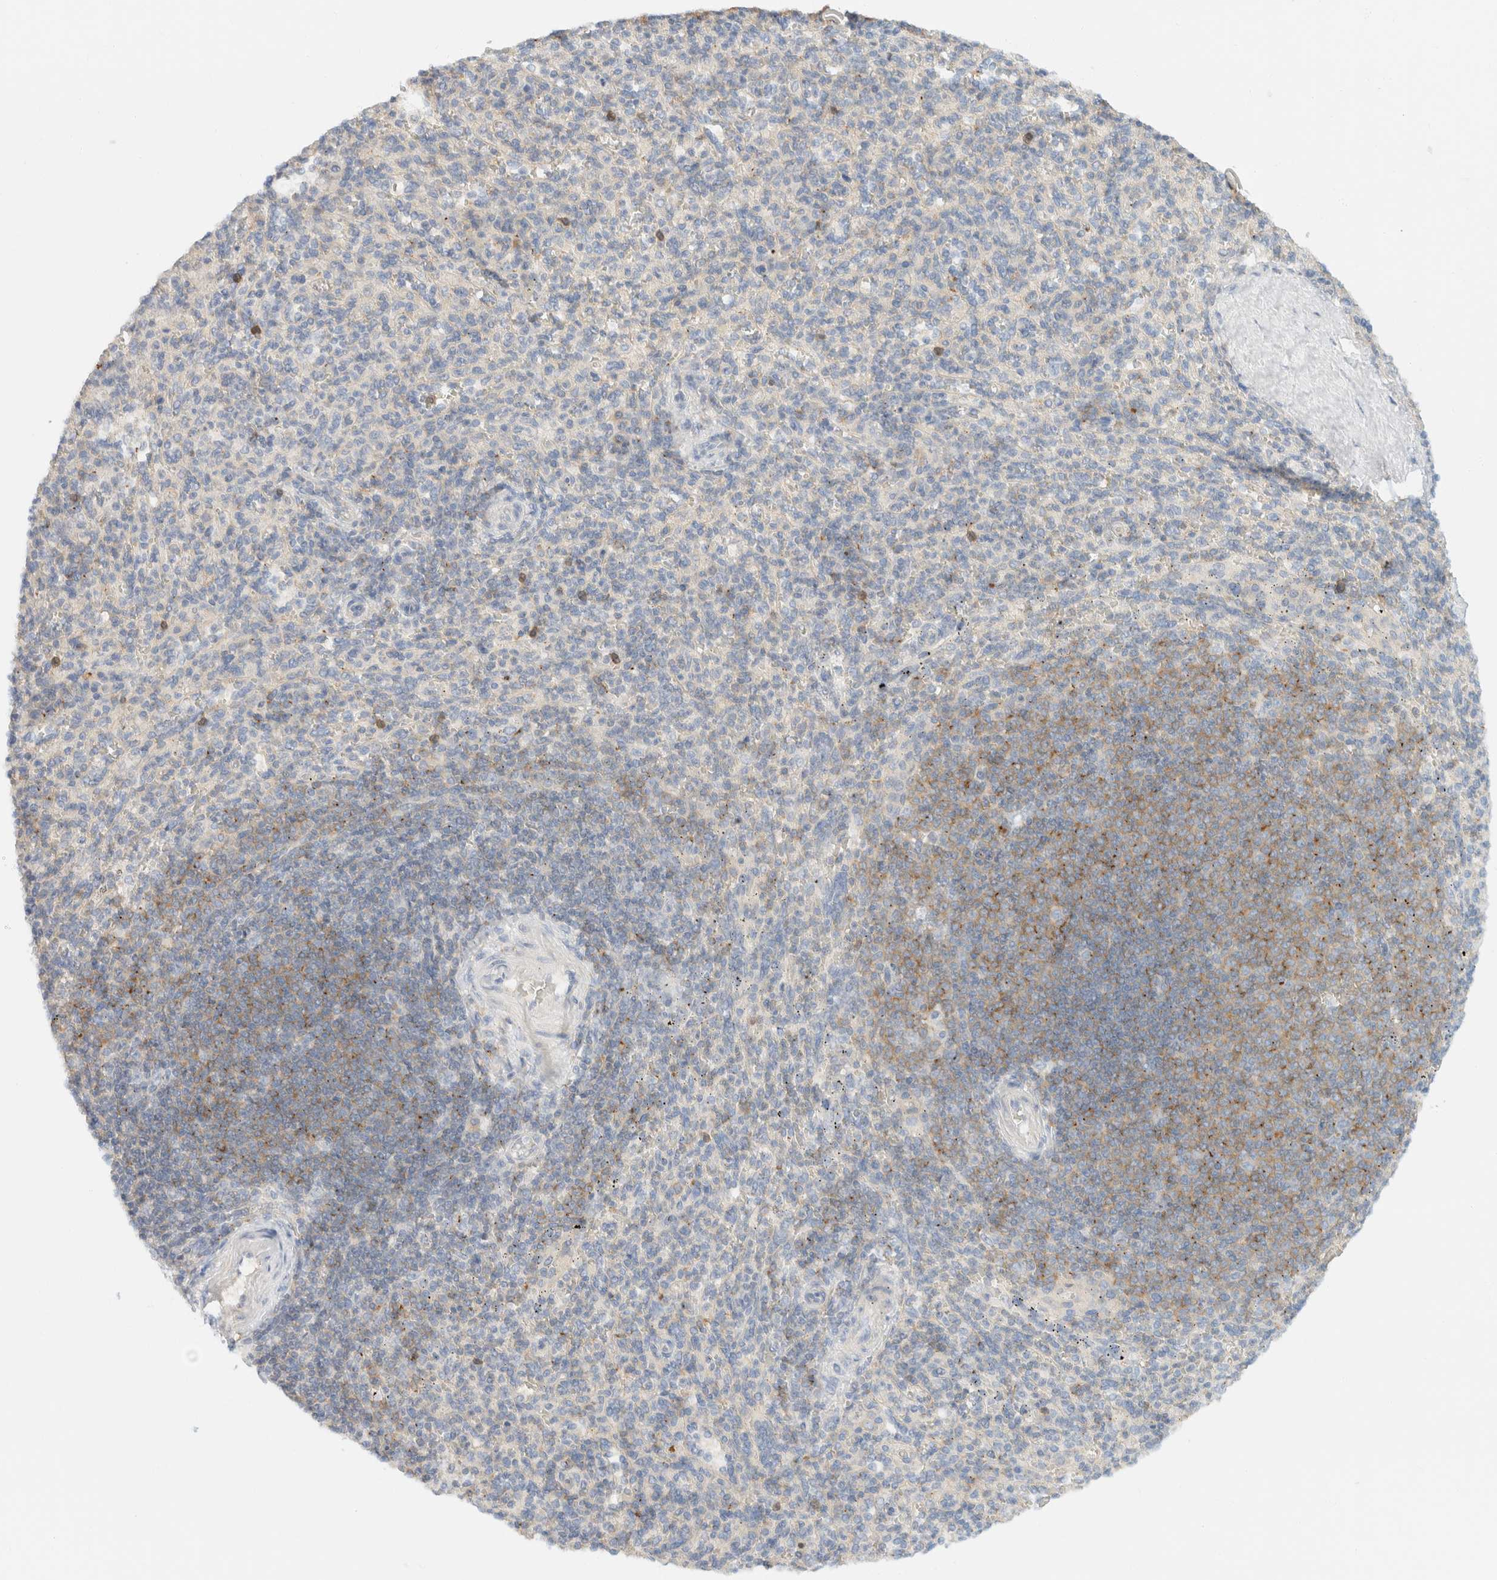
{"staining": {"intensity": "negative", "quantity": "none", "location": "none"}, "tissue": "spleen", "cell_type": "Cells in red pulp", "image_type": "normal", "snomed": [{"axis": "morphology", "description": "Normal tissue, NOS"}, {"axis": "topography", "description": "Spleen"}], "caption": "IHC of normal human spleen reveals no staining in cells in red pulp.", "gene": "SH3GLB2", "patient": {"sex": "male", "age": 36}}